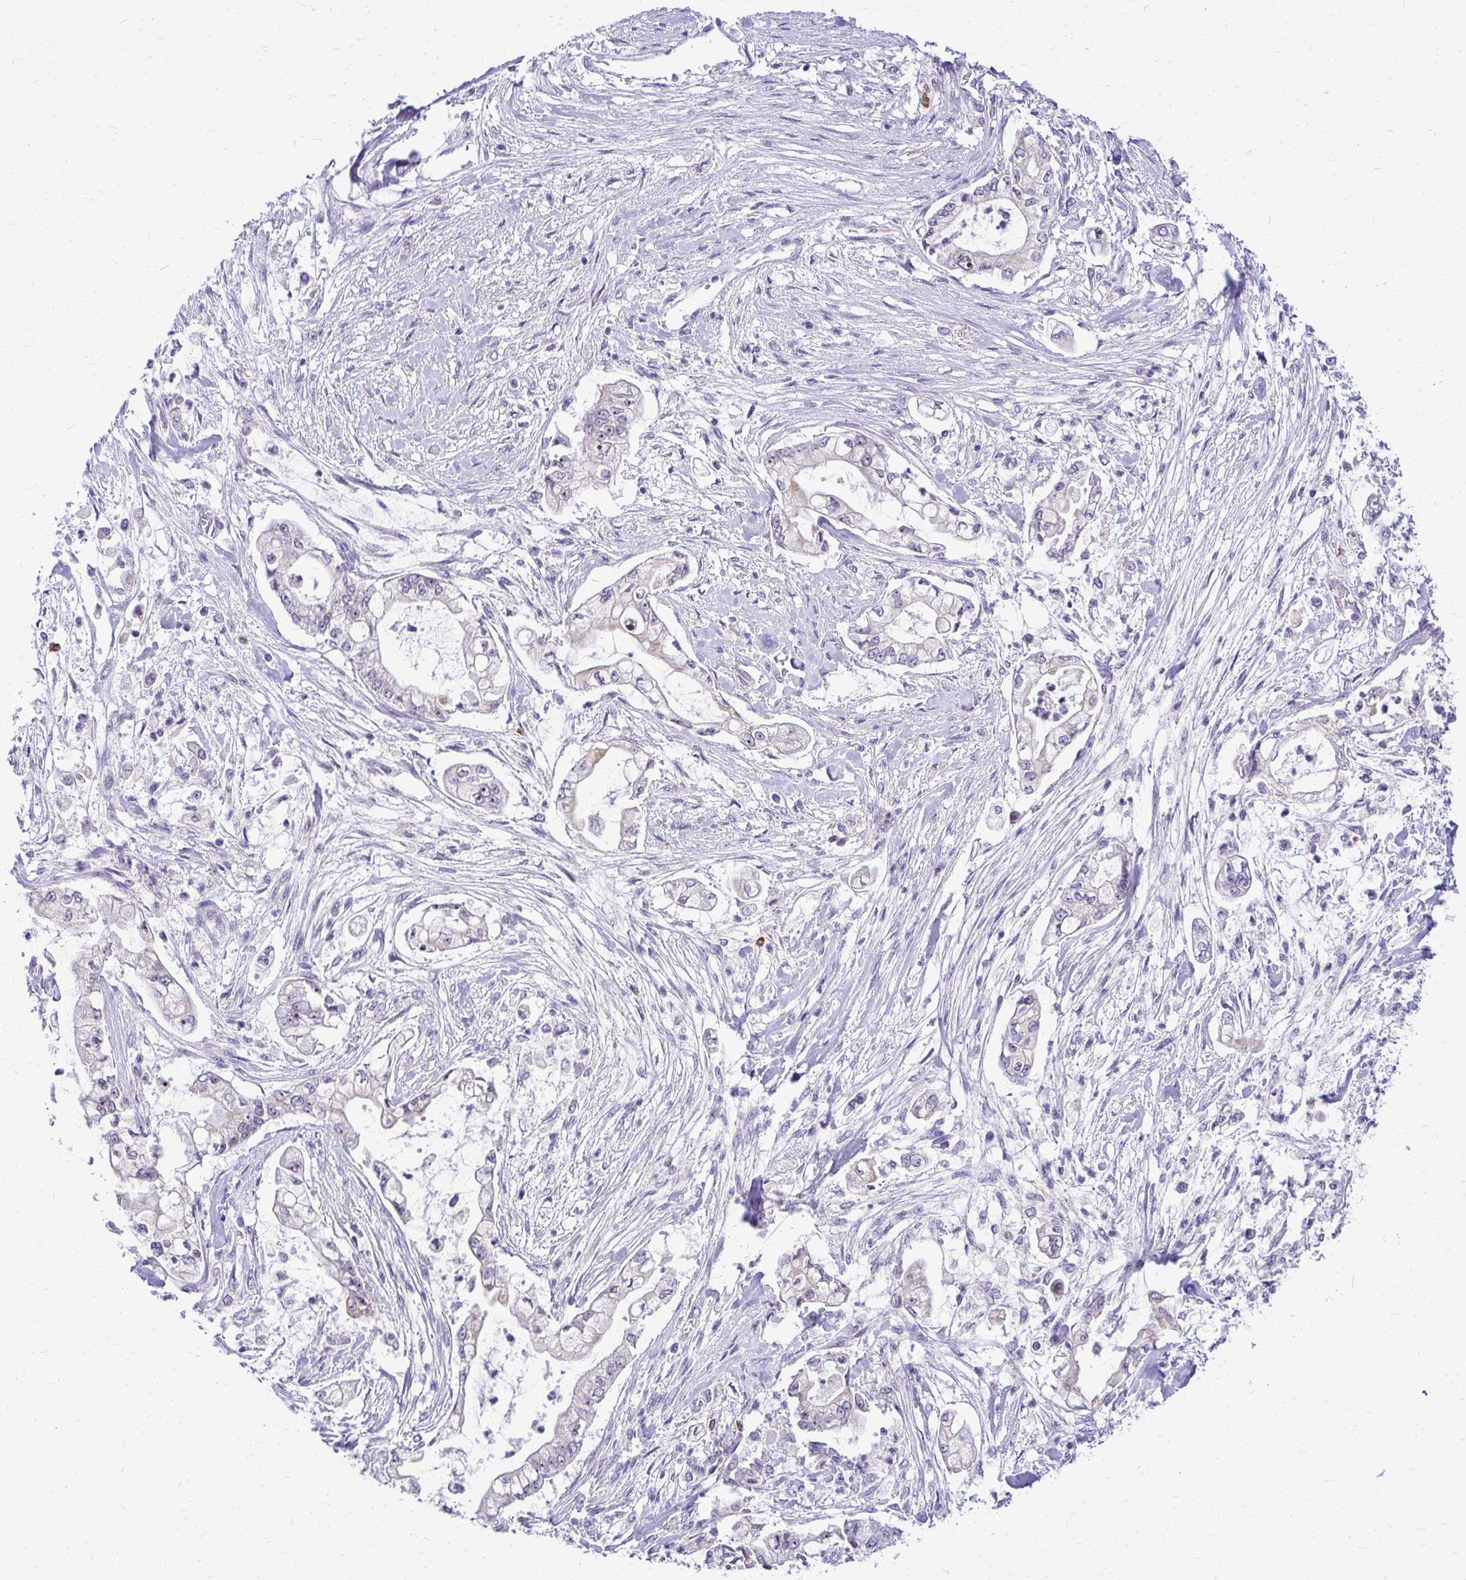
{"staining": {"intensity": "negative", "quantity": "none", "location": "none"}, "tissue": "pancreatic cancer", "cell_type": "Tumor cells", "image_type": "cancer", "snomed": [{"axis": "morphology", "description": "Adenocarcinoma, NOS"}, {"axis": "topography", "description": "Pancreas"}], "caption": "This is a histopathology image of IHC staining of adenocarcinoma (pancreatic), which shows no expression in tumor cells.", "gene": "NIFK", "patient": {"sex": "female", "age": 69}}